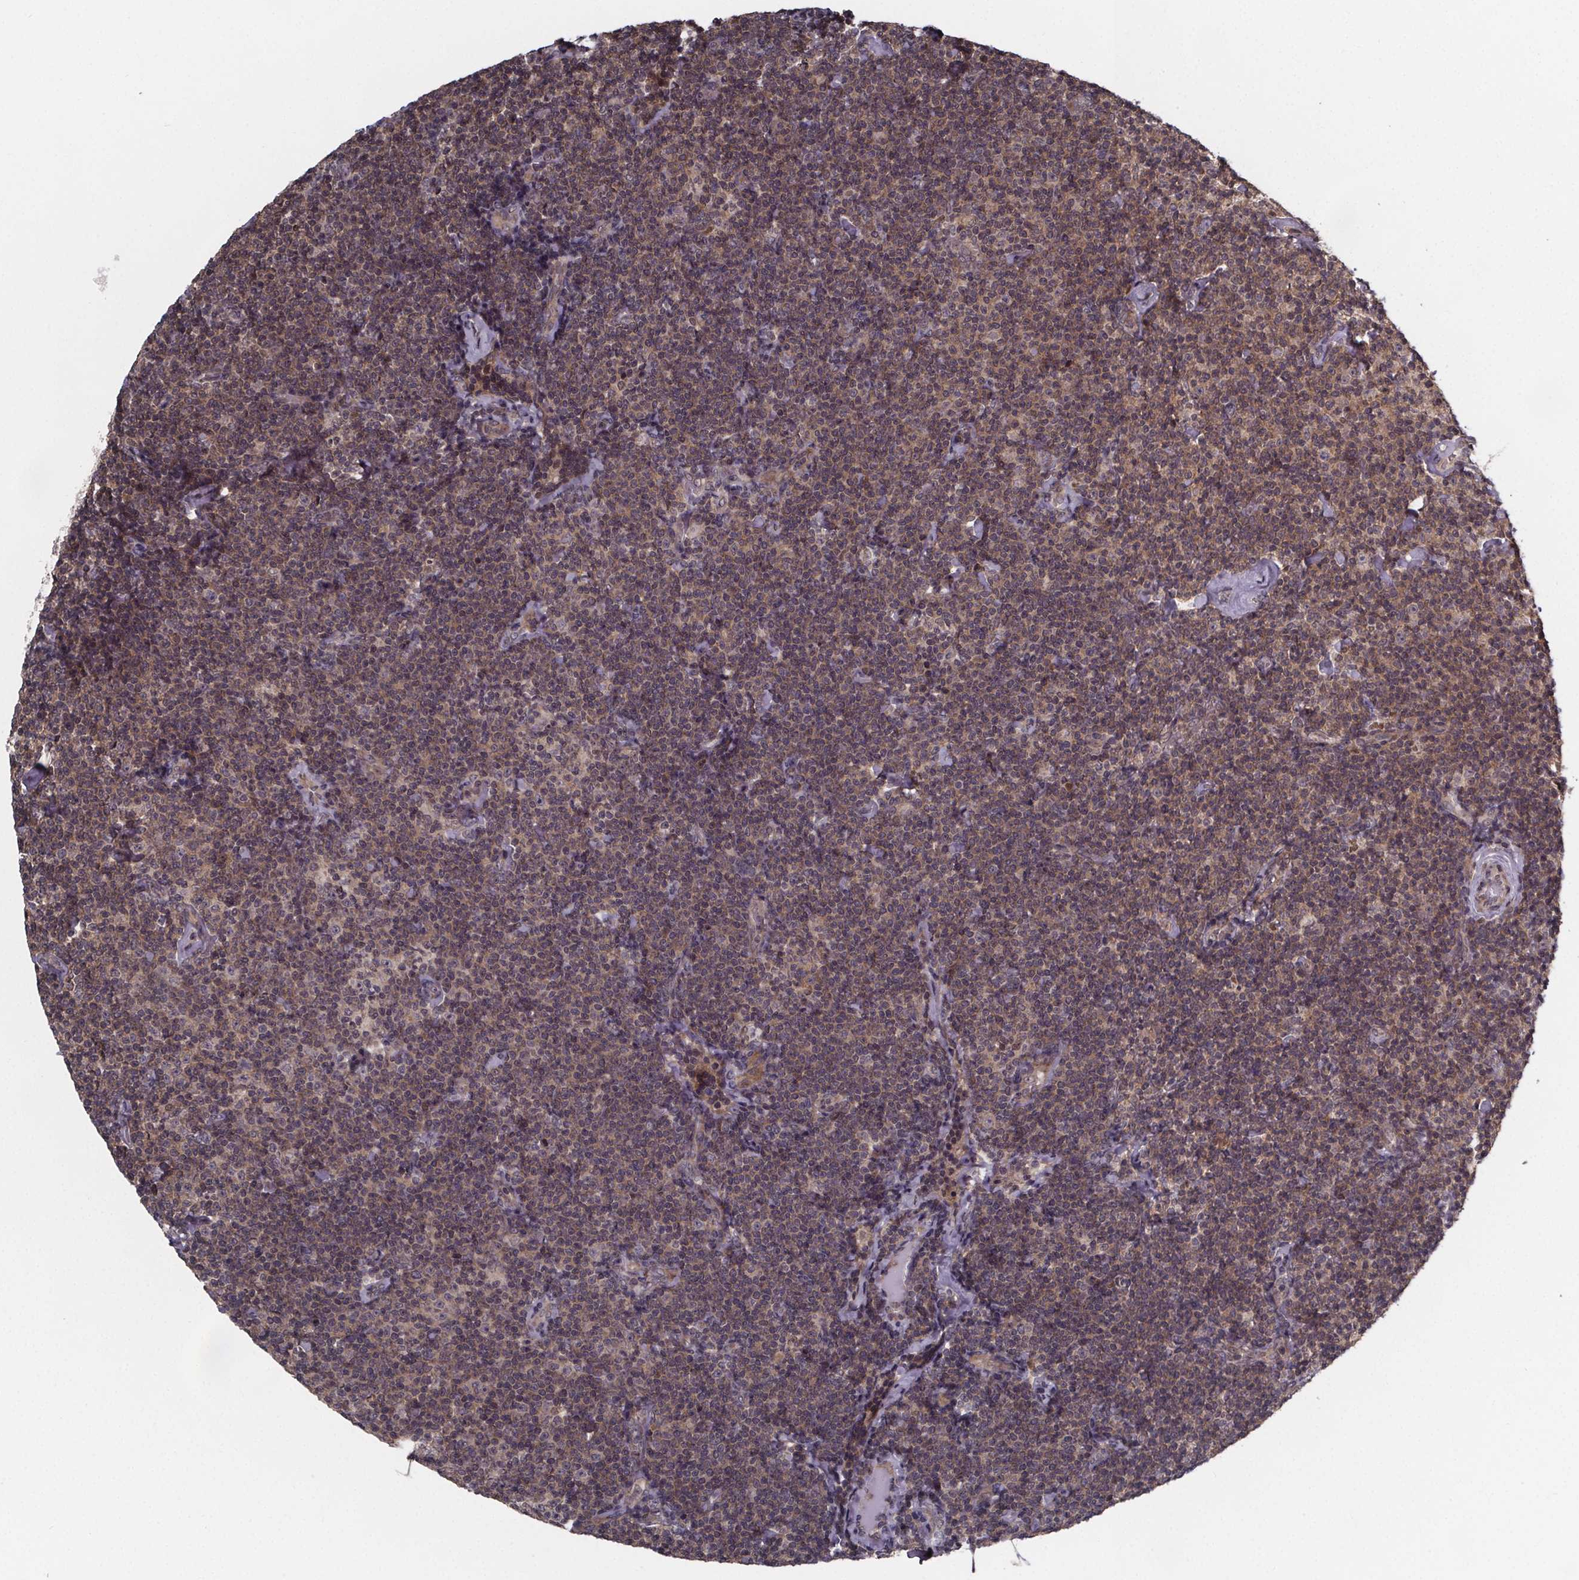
{"staining": {"intensity": "weak", "quantity": ">75%", "location": "cytoplasmic/membranous,nuclear"}, "tissue": "lymphoma", "cell_type": "Tumor cells", "image_type": "cancer", "snomed": [{"axis": "morphology", "description": "Malignant lymphoma, non-Hodgkin's type, Low grade"}, {"axis": "topography", "description": "Lymph node"}], "caption": "Weak cytoplasmic/membranous and nuclear staining for a protein is appreciated in approximately >75% of tumor cells of malignant lymphoma, non-Hodgkin's type (low-grade) using immunohistochemistry (IHC).", "gene": "FN3KRP", "patient": {"sex": "male", "age": 81}}